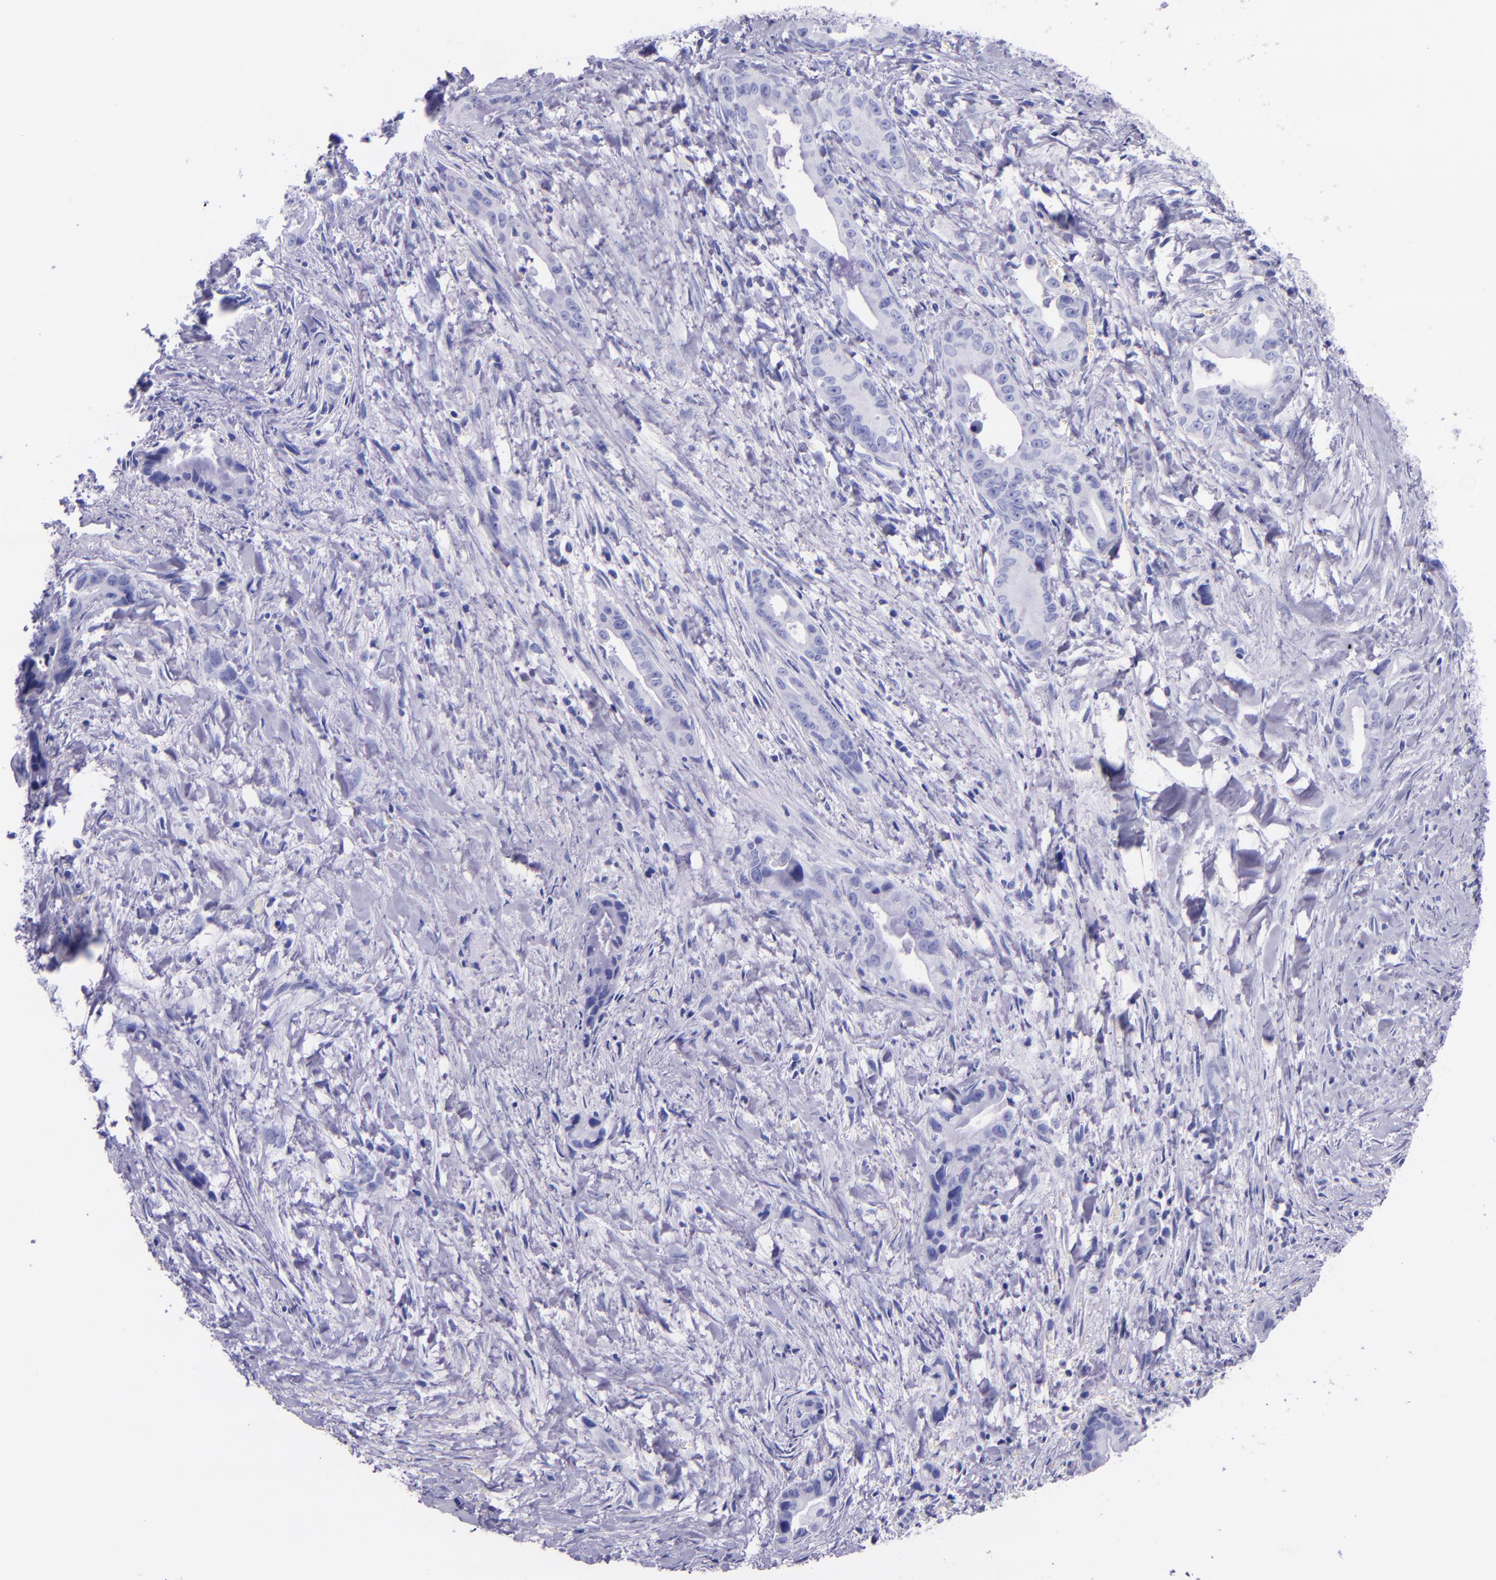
{"staining": {"intensity": "negative", "quantity": "none", "location": "none"}, "tissue": "liver cancer", "cell_type": "Tumor cells", "image_type": "cancer", "snomed": [{"axis": "morphology", "description": "Cholangiocarcinoma"}, {"axis": "topography", "description": "Liver"}], "caption": "High power microscopy micrograph of an IHC image of liver cholangiocarcinoma, revealing no significant positivity in tumor cells.", "gene": "MBP", "patient": {"sex": "female", "age": 55}}